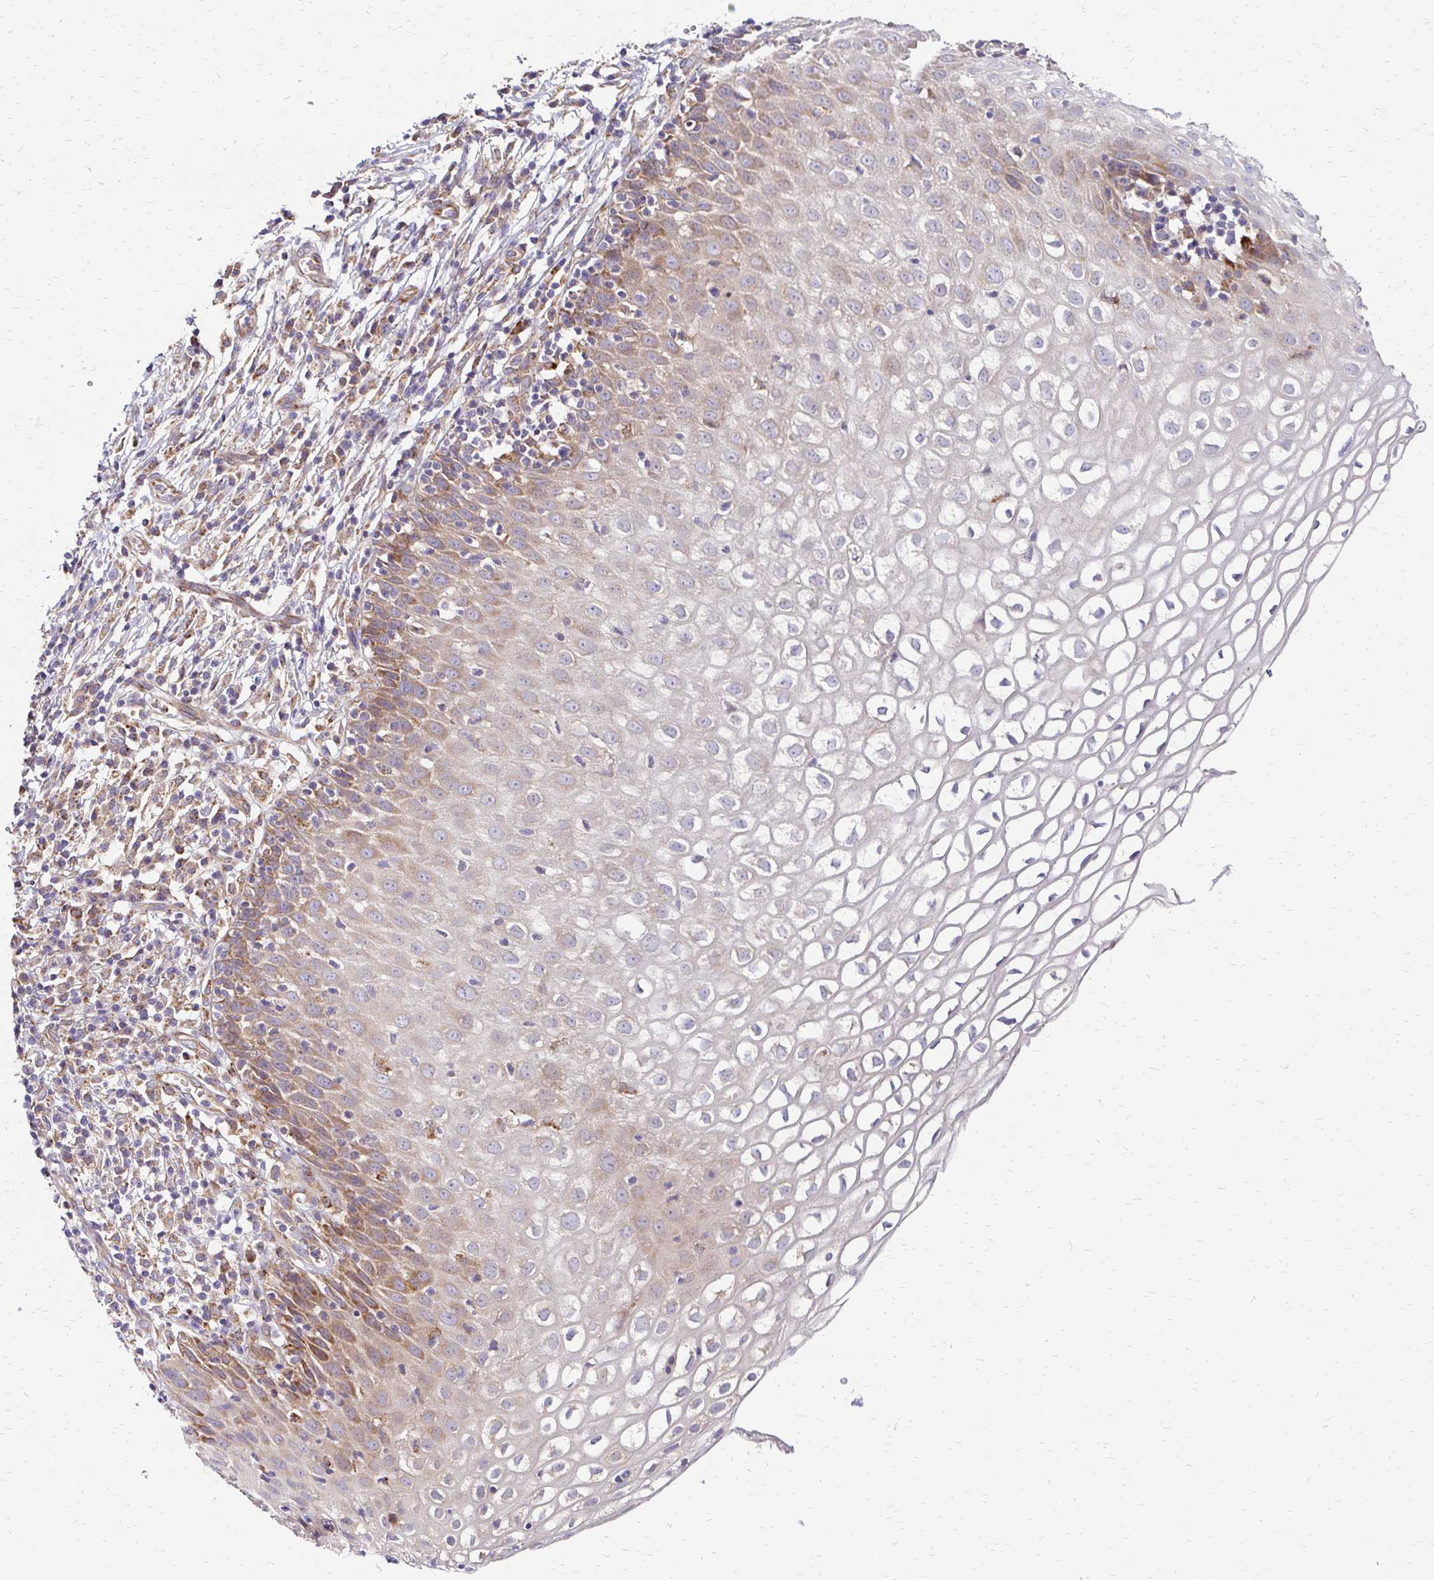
{"staining": {"intensity": "moderate", "quantity": "25%-75%", "location": "cytoplasmic/membranous"}, "tissue": "cervix", "cell_type": "Glandular cells", "image_type": "normal", "snomed": [{"axis": "morphology", "description": "Normal tissue, NOS"}, {"axis": "topography", "description": "Cervix"}], "caption": "IHC micrograph of benign cervix stained for a protein (brown), which shows medium levels of moderate cytoplasmic/membranous positivity in about 25%-75% of glandular cells.", "gene": "IDUA", "patient": {"sex": "female", "age": 36}}